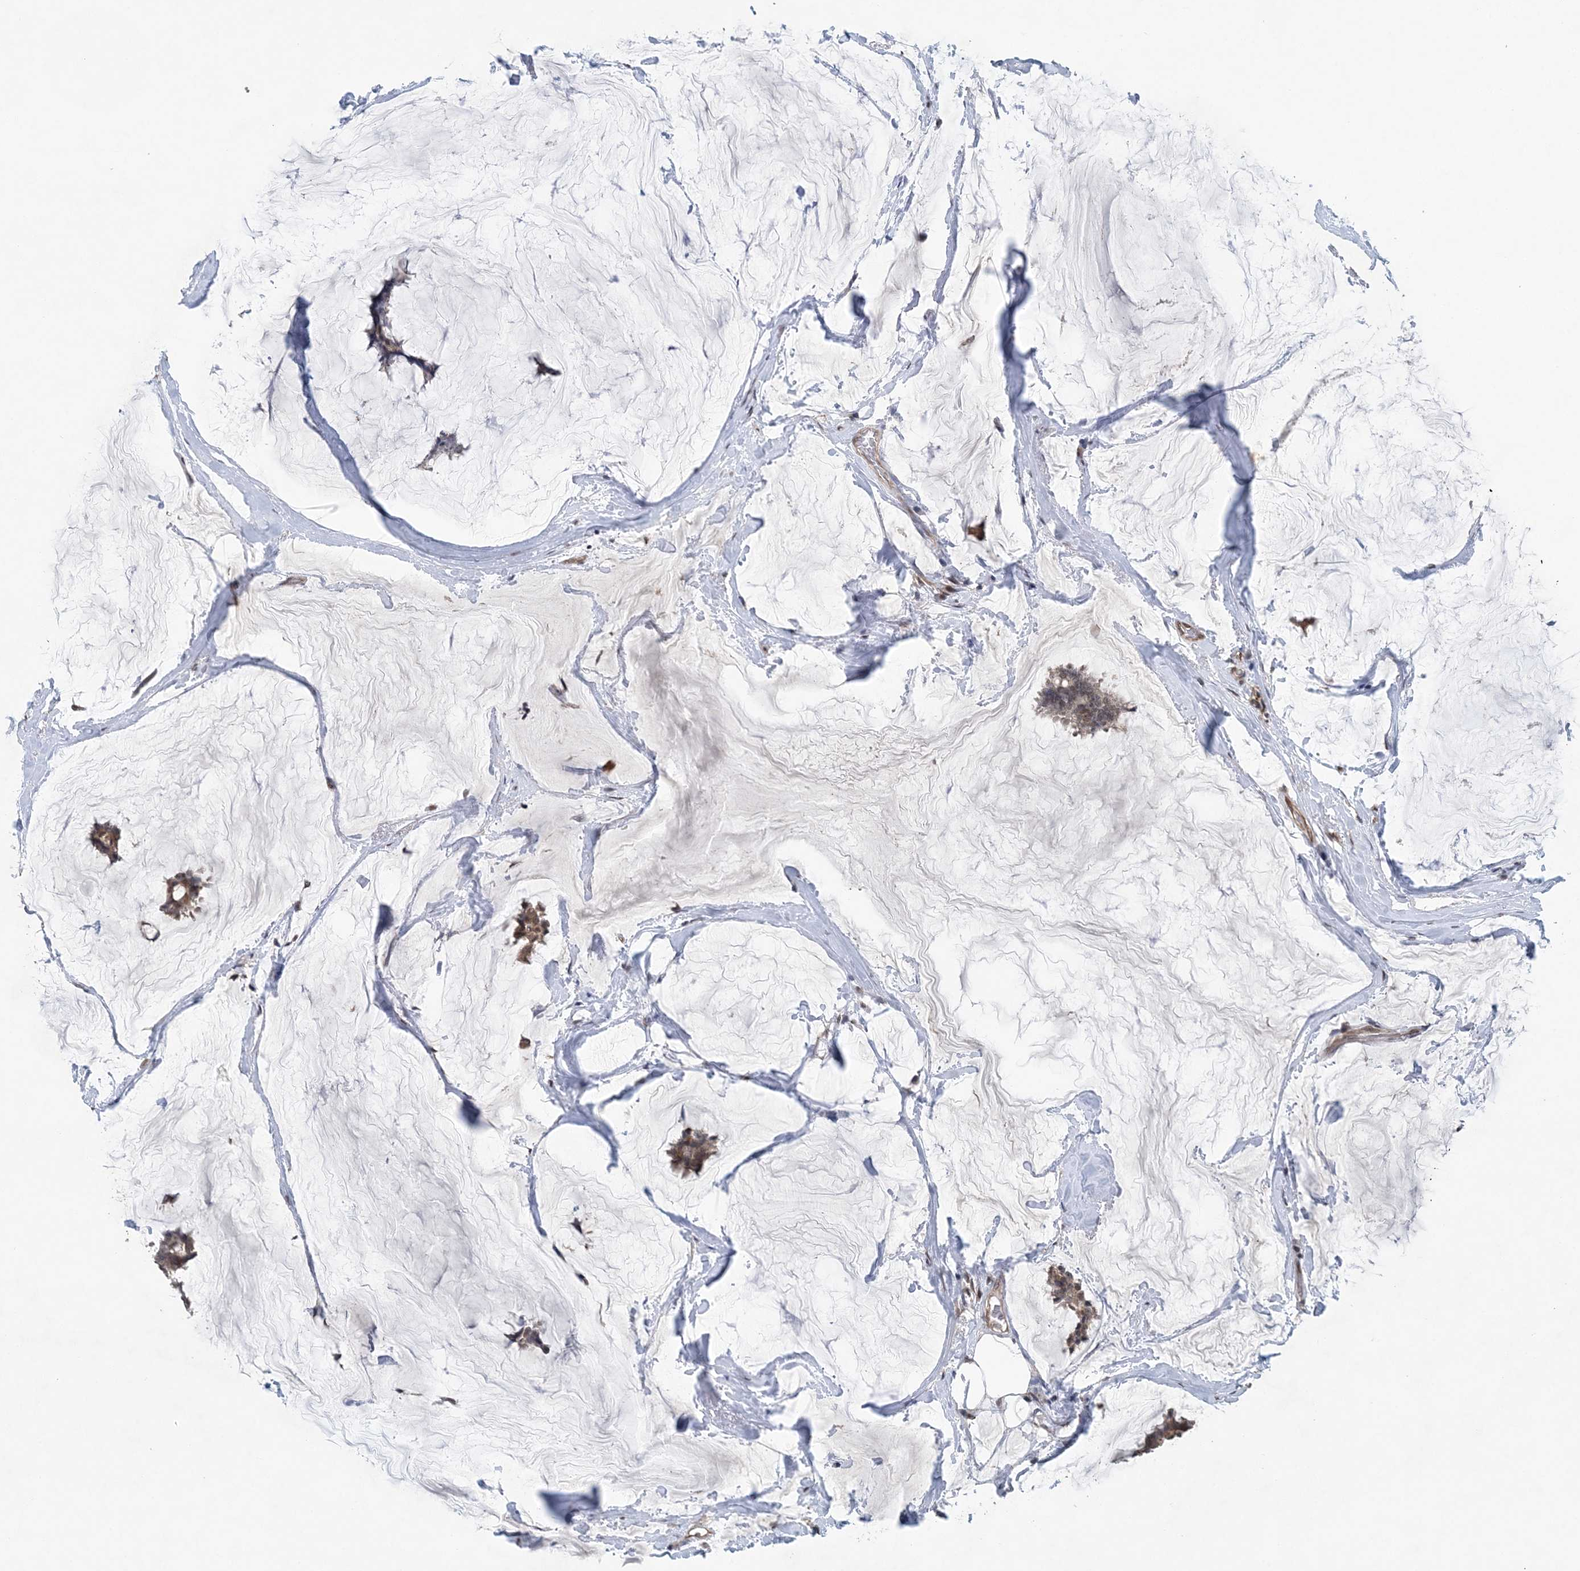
{"staining": {"intensity": "weak", "quantity": ">75%", "location": "nuclear"}, "tissue": "breast cancer", "cell_type": "Tumor cells", "image_type": "cancer", "snomed": [{"axis": "morphology", "description": "Duct carcinoma"}, {"axis": "topography", "description": "Breast"}], "caption": "Protein analysis of intraductal carcinoma (breast) tissue exhibits weak nuclear expression in approximately >75% of tumor cells. (DAB (3,3'-diaminobenzidine) IHC, brown staining for protein, blue staining for nuclei).", "gene": "CCDC152", "patient": {"sex": "female", "age": 93}}